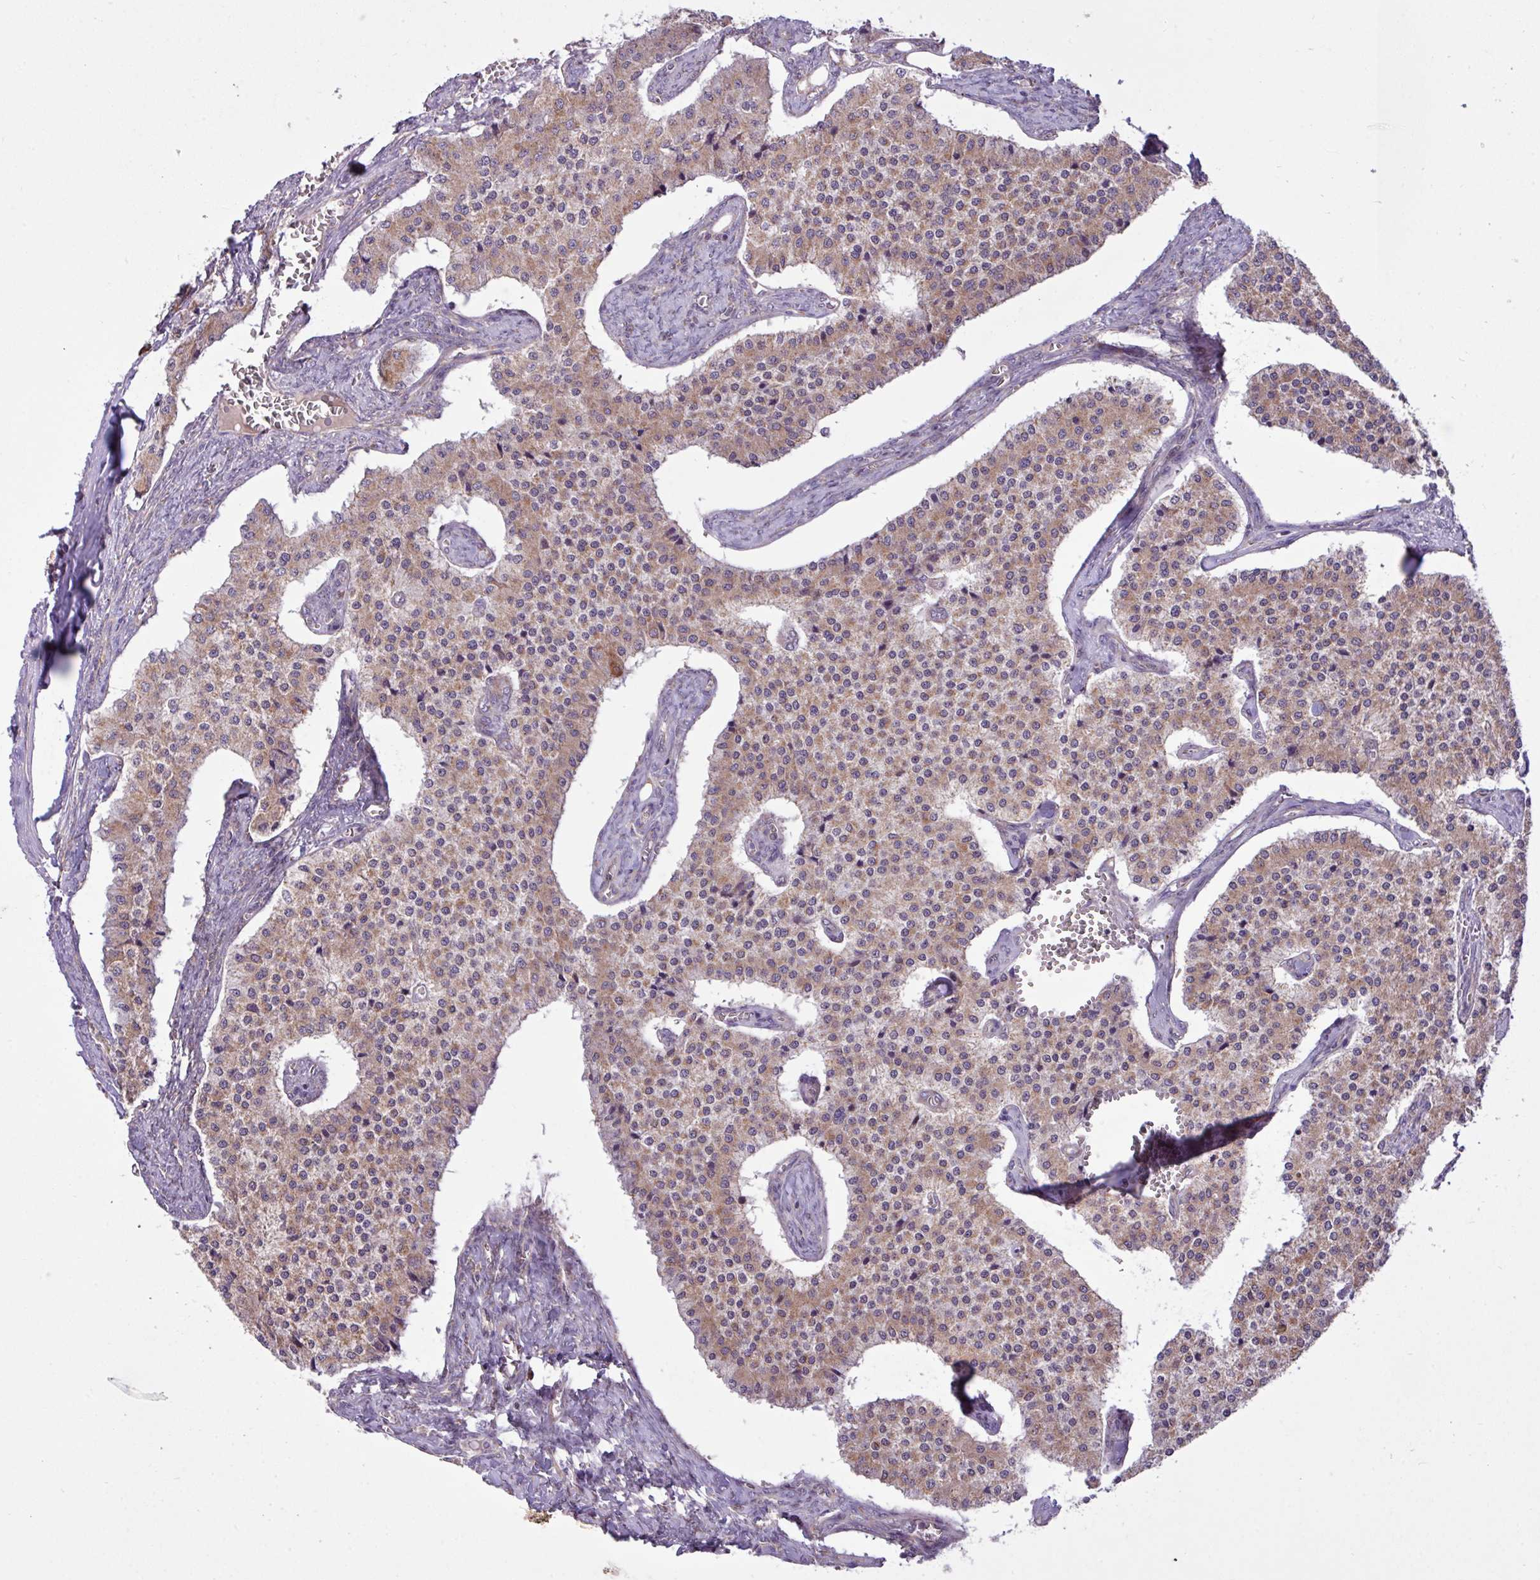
{"staining": {"intensity": "weak", "quantity": ">75%", "location": "cytoplasmic/membranous"}, "tissue": "carcinoid", "cell_type": "Tumor cells", "image_type": "cancer", "snomed": [{"axis": "morphology", "description": "Carcinoid, malignant, NOS"}, {"axis": "topography", "description": "Colon"}], "caption": "An IHC image of neoplastic tissue is shown. Protein staining in brown labels weak cytoplasmic/membranous positivity in carcinoid within tumor cells.", "gene": "TIMM10B", "patient": {"sex": "female", "age": 52}}